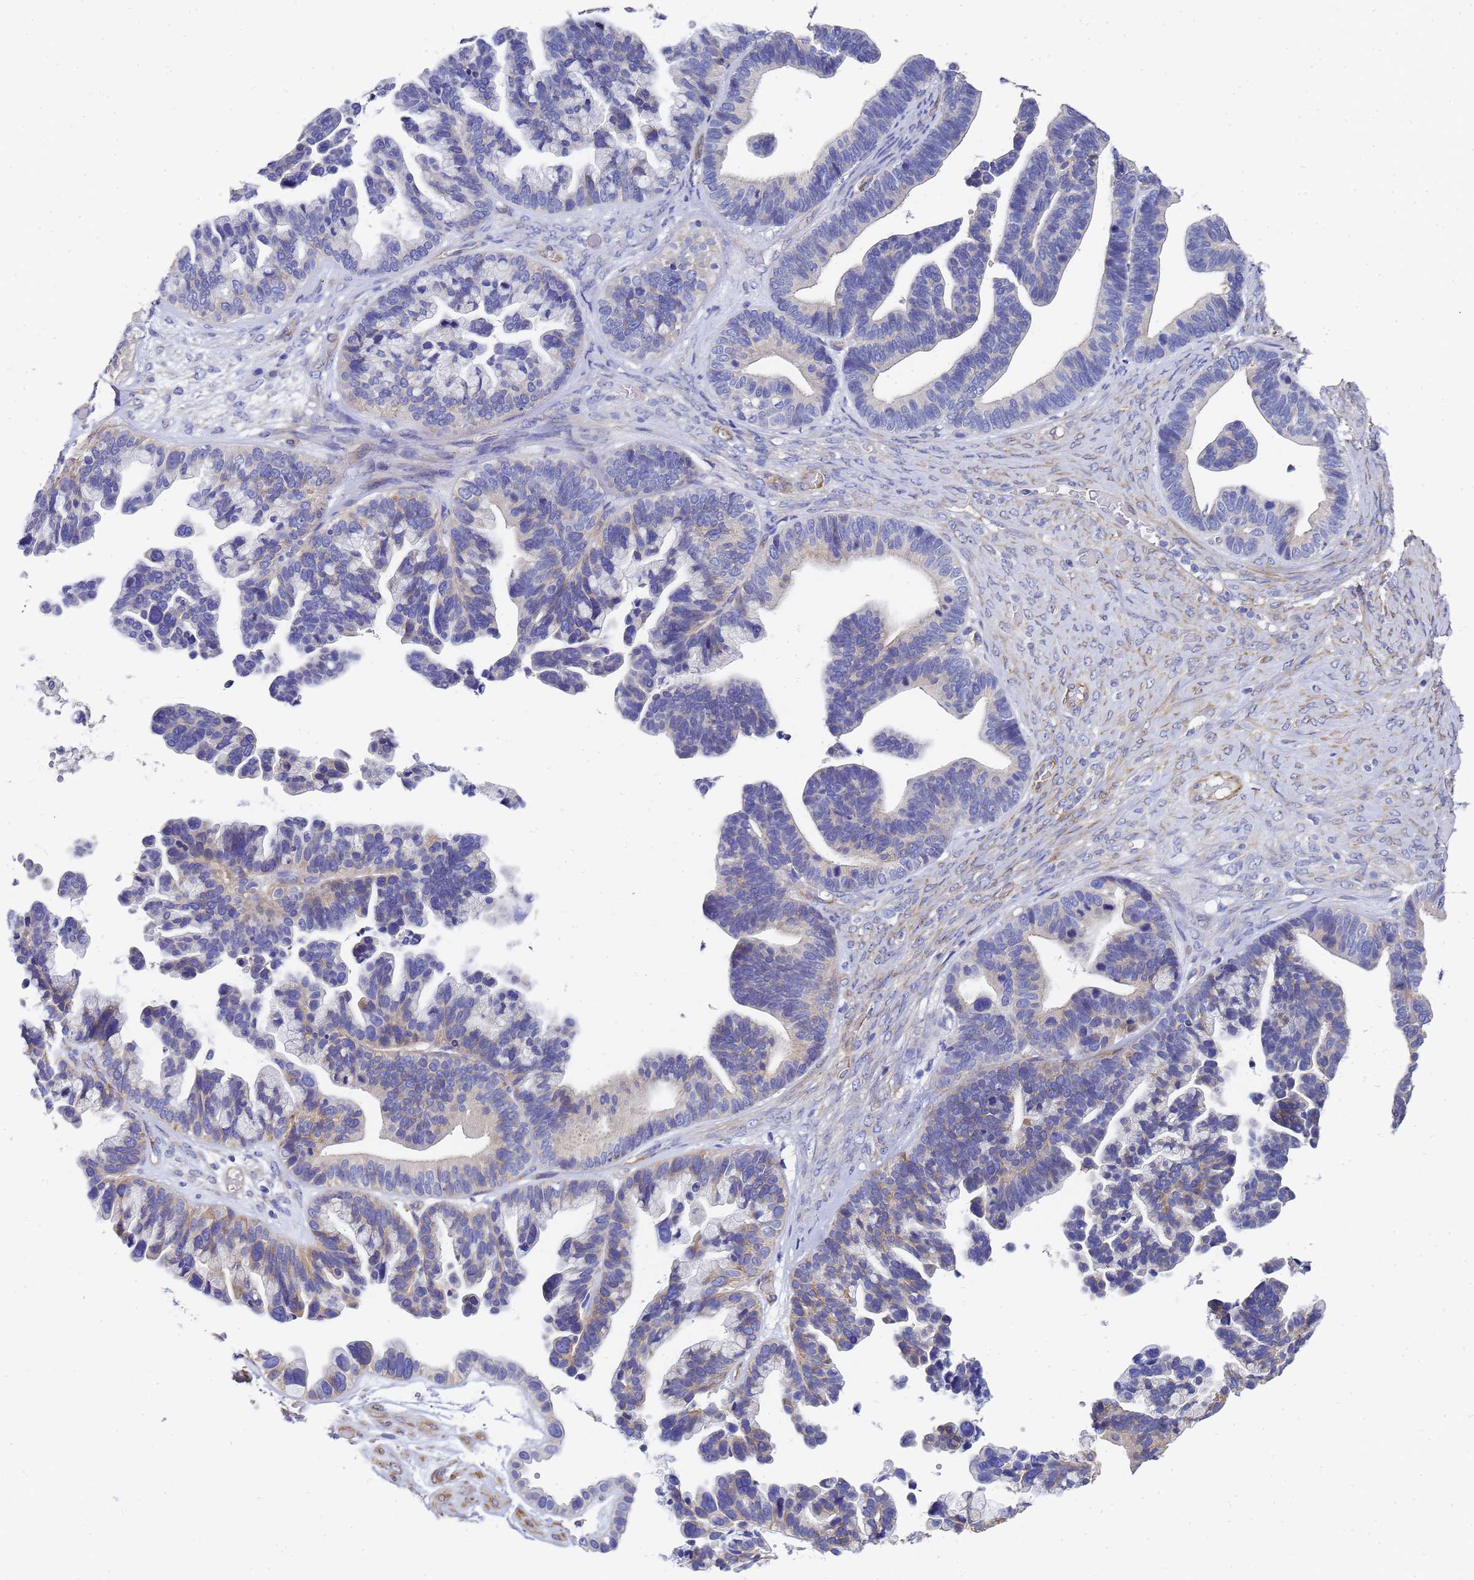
{"staining": {"intensity": "negative", "quantity": "none", "location": "none"}, "tissue": "ovarian cancer", "cell_type": "Tumor cells", "image_type": "cancer", "snomed": [{"axis": "morphology", "description": "Cystadenocarcinoma, serous, NOS"}, {"axis": "topography", "description": "Ovary"}], "caption": "Immunohistochemistry (IHC) of human ovarian cancer (serous cystadenocarcinoma) exhibits no expression in tumor cells.", "gene": "TUBB1", "patient": {"sex": "female", "age": 56}}